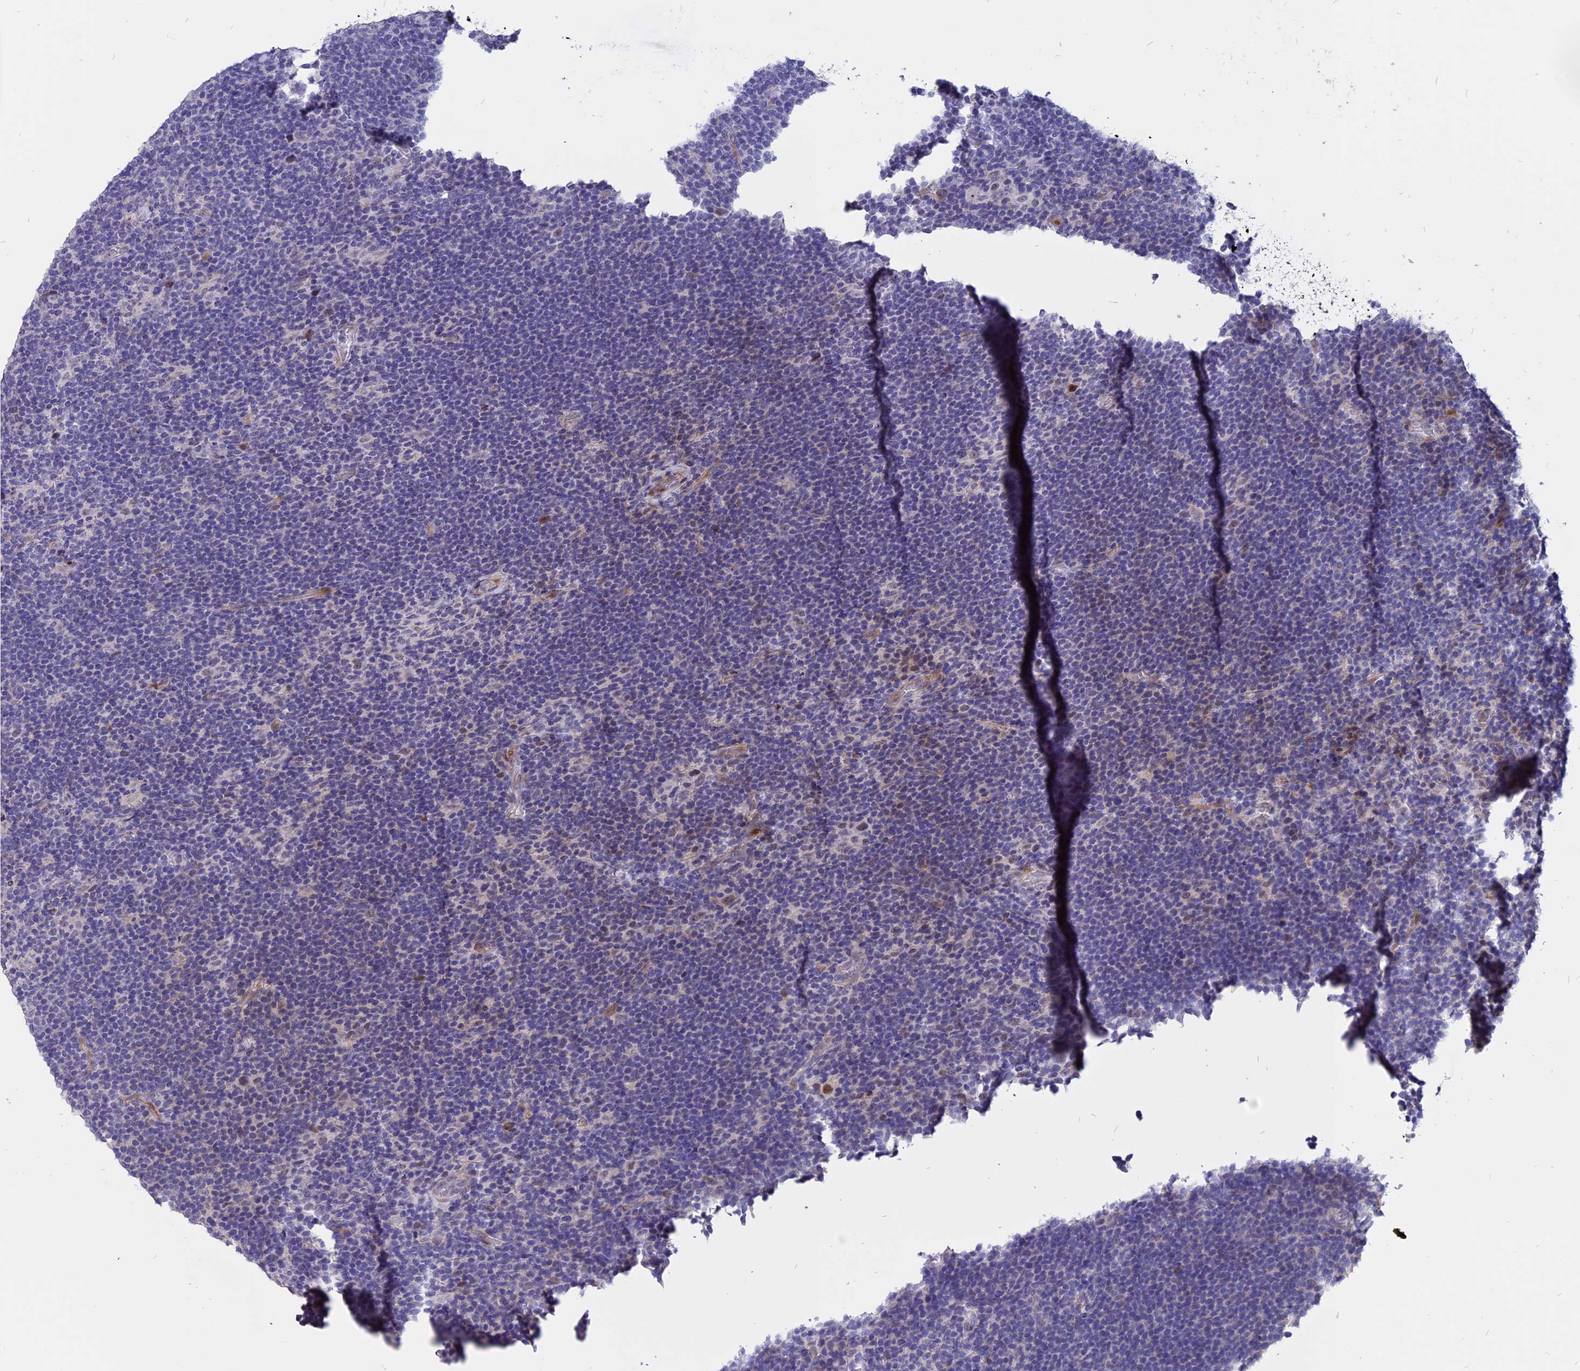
{"staining": {"intensity": "negative", "quantity": "none", "location": "none"}, "tissue": "lymphoma", "cell_type": "Tumor cells", "image_type": "cancer", "snomed": [{"axis": "morphology", "description": "Hodgkin's disease, NOS"}, {"axis": "topography", "description": "Lymph node"}], "caption": "Immunohistochemistry of lymphoma displays no staining in tumor cells.", "gene": "TMEM263", "patient": {"sex": "female", "age": 57}}